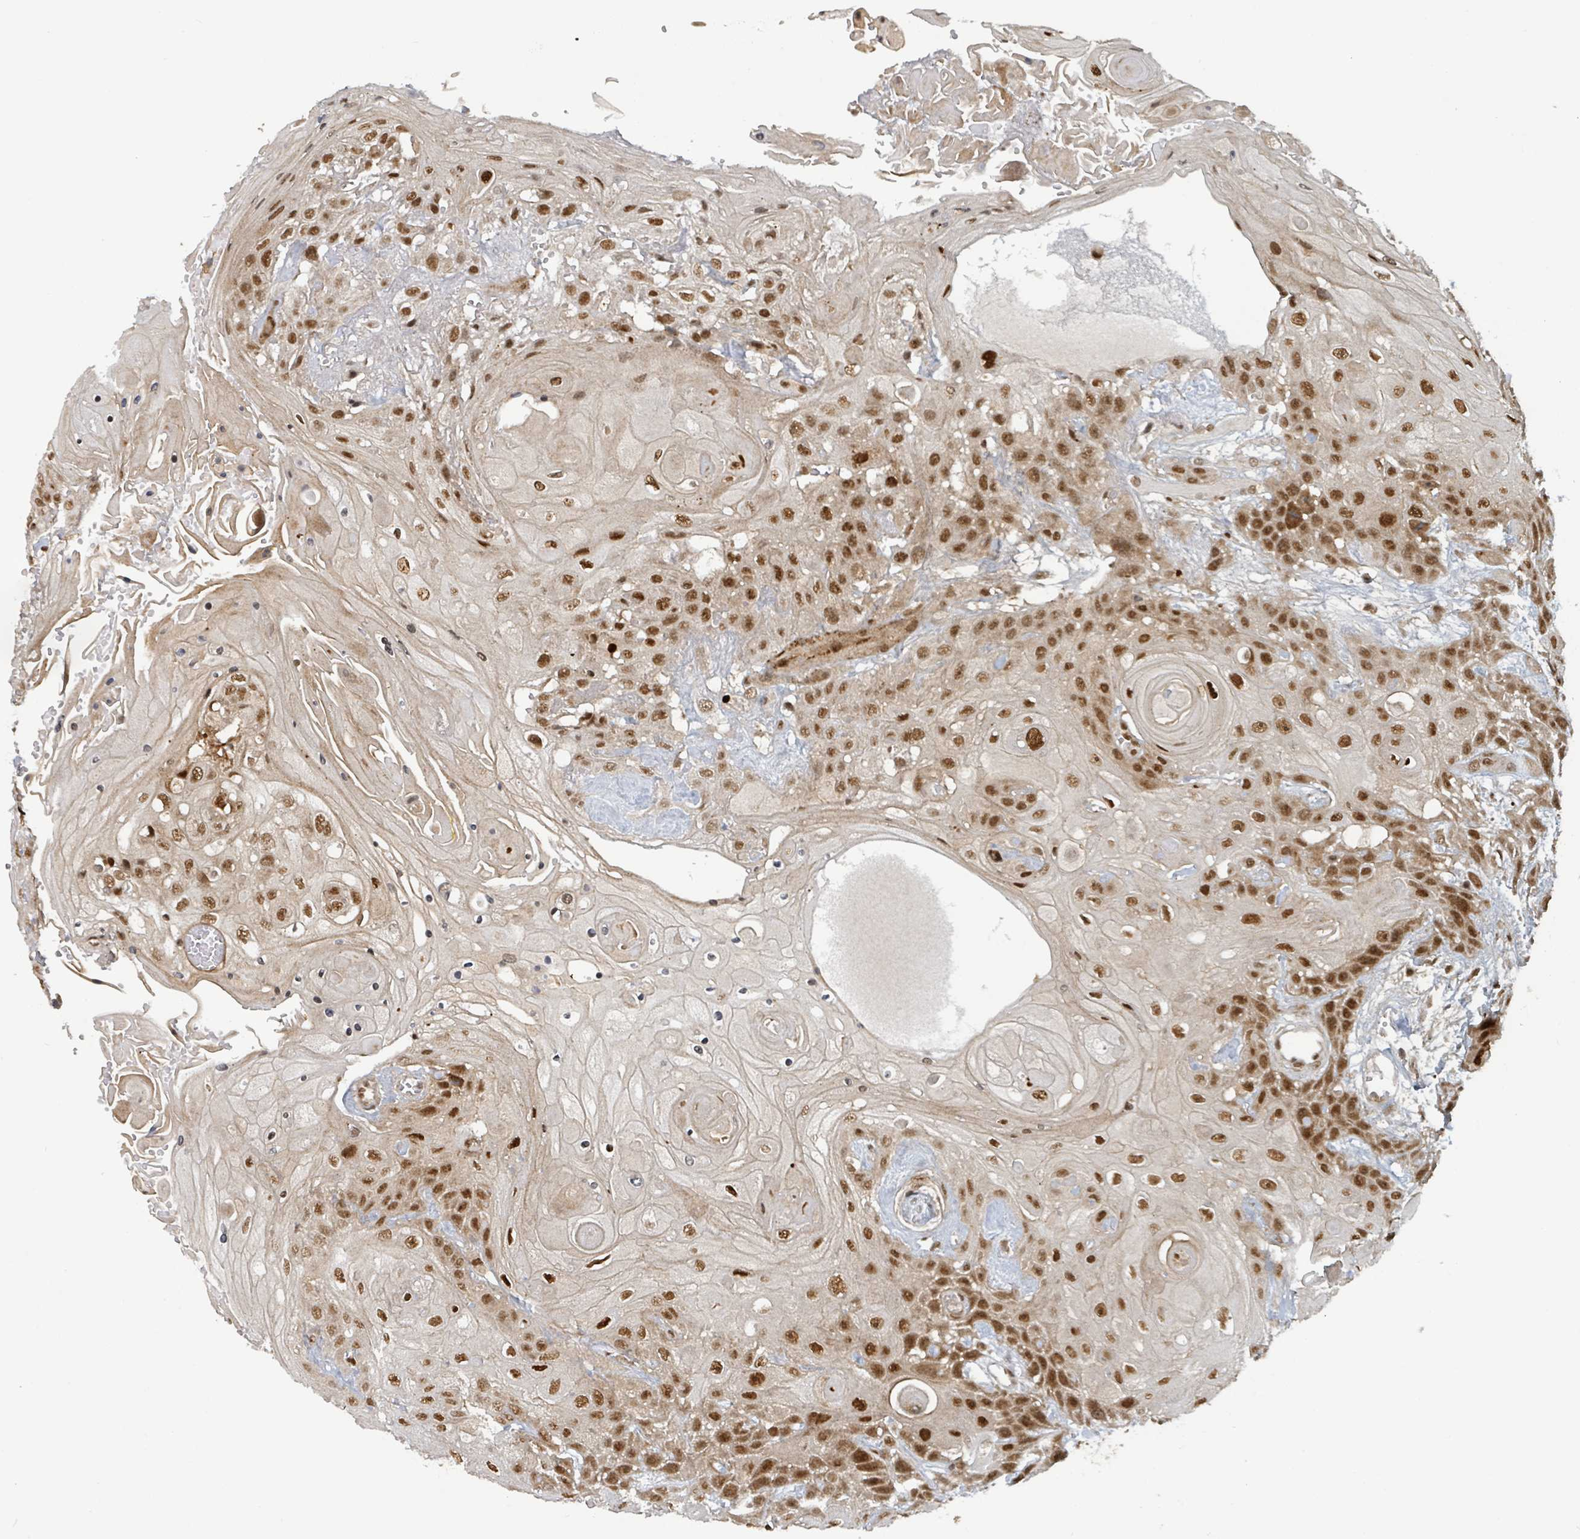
{"staining": {"intensity": "strong", "quantity": ">75%", "location": "nuclear"}, "tissue": "head and neck cancer", "cell_type": "Tumor cells", "image_type": "cancer", "snomed": [{"axis": "morphology", "description": "Squamous cell carcinoma, NOS"}, {"axis": "topography", "description": "Head-Neck"}], "caption": "Strong nuclear protein expression is appreciated in about >75% of tumor cells in head and neck cancer (squamous cell carcinoma). Immunohistochemistry (ihc) stains the protein in brown and the nuclei are stained blue.", "gene": "GTF3C1", "patient": {"sex": "female", "age": 43}}